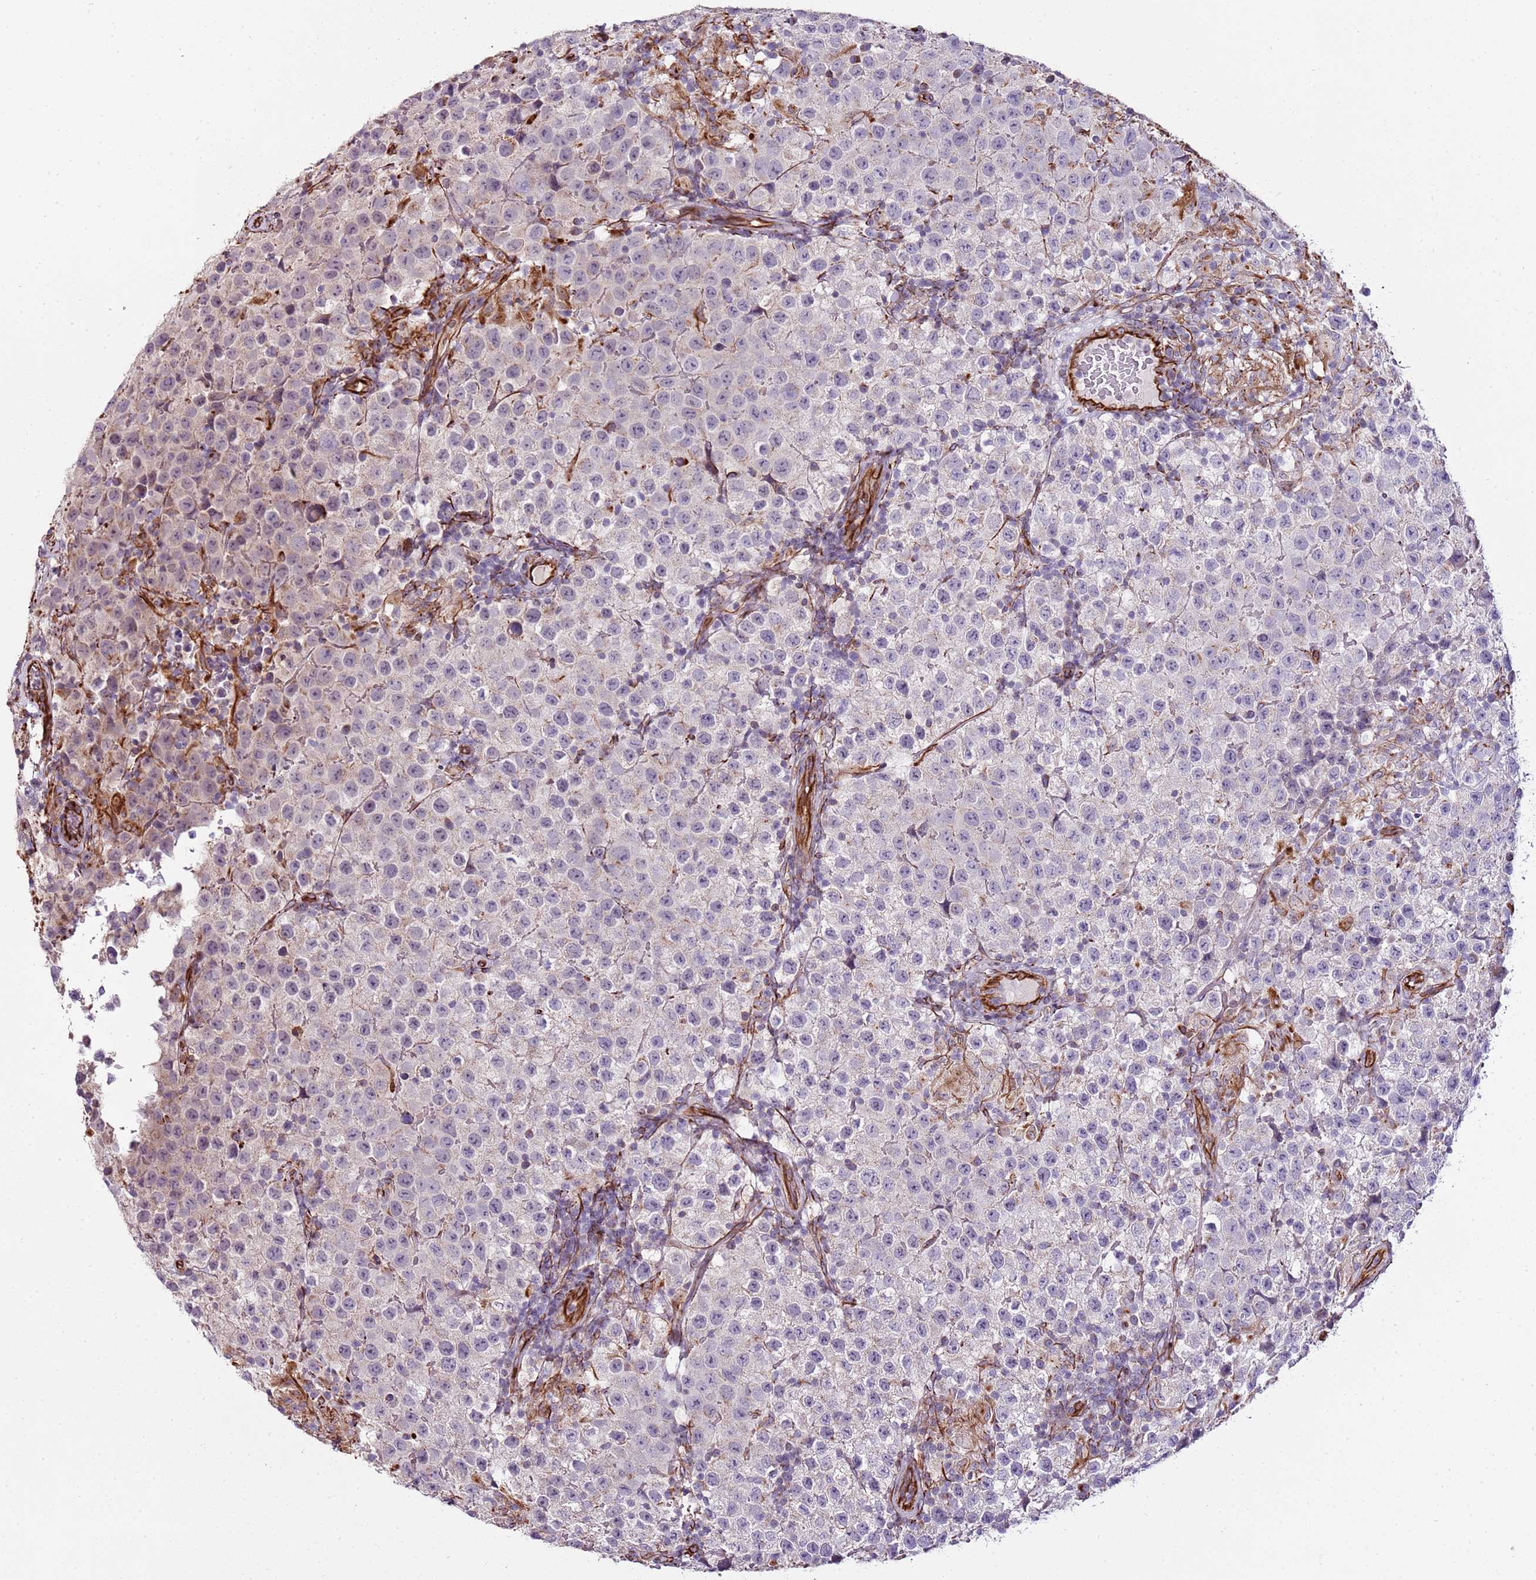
{"staining": {"intensity": "negative", "quantity": "none", "location": "none"}, "tissue": "testis cancer", "cell_type": "Tumor cells", "image_type": "cancer", "snomed": [{"axis": "morphology", "description": "Seminoma, NOS"}, {"axis": "morphology", "description": "Carcinoma, Embryonal, NOS"}, {"axis": "topography", "description": "Testis"}], "caption": "High power microscopy histopathology image of an IHC image of embryonal carcinoma (testis), revealing no significant positivity in tumor cells.", "gene": "ZNF786", "patient": {"sex": "male", "age": 41}}